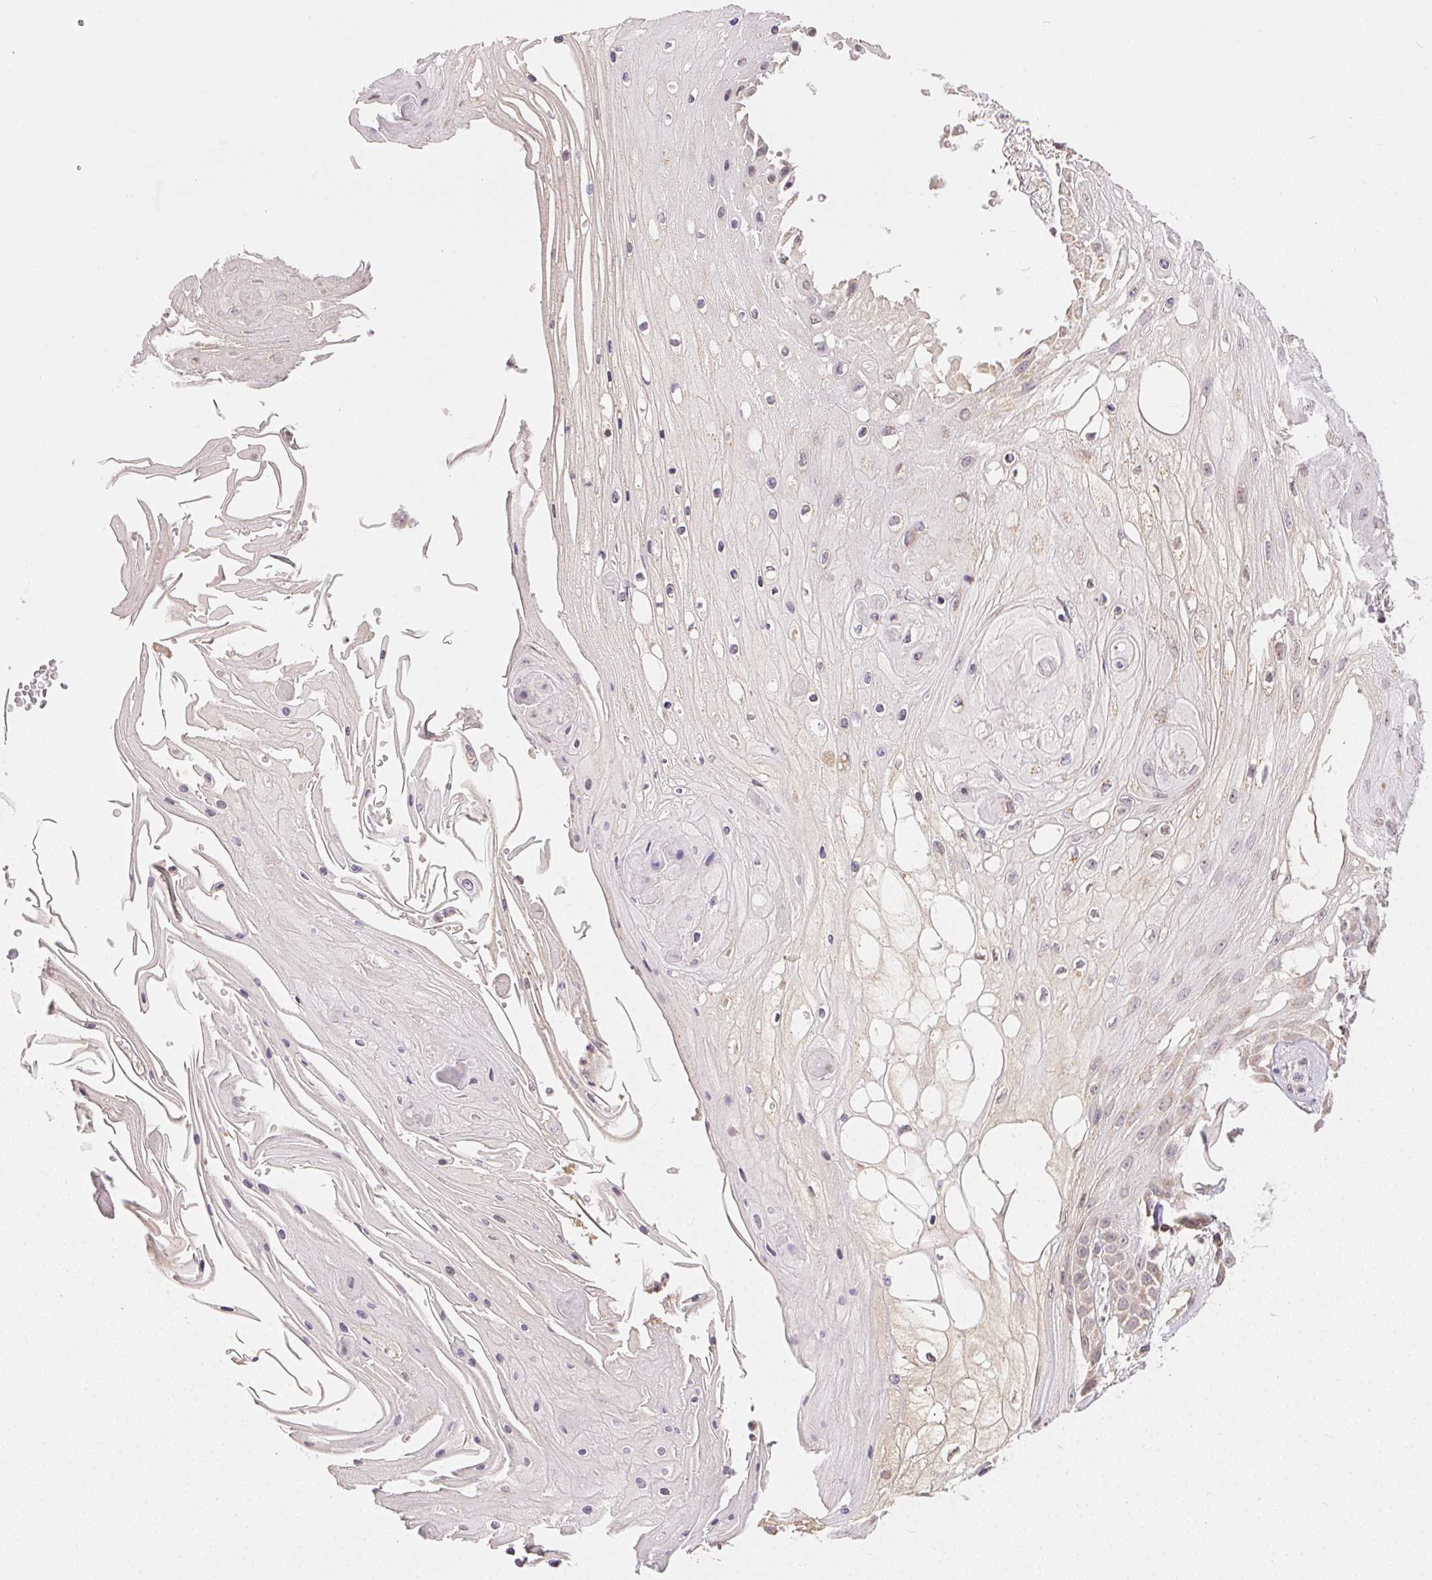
{"staining": {"intensity": "weak", "quantity": "25%-75%", "location": "cytoplasmic/membranous"}, "tissue": "skin cancer", "cell_type": "Tumor cells", "image_type": "cancer", "snomed": [{"axis": "morphology", "description": "Squamous cell carcinoma, NOS"}, {"axis": "topography", "description": "Skin"}], "caption": "Skin squamous cell carcinoma stained with a protein marker reveals weak staining in tumor cells.", "gene": "CLASP1", "patient": {"sex": "male", "age": 70}}